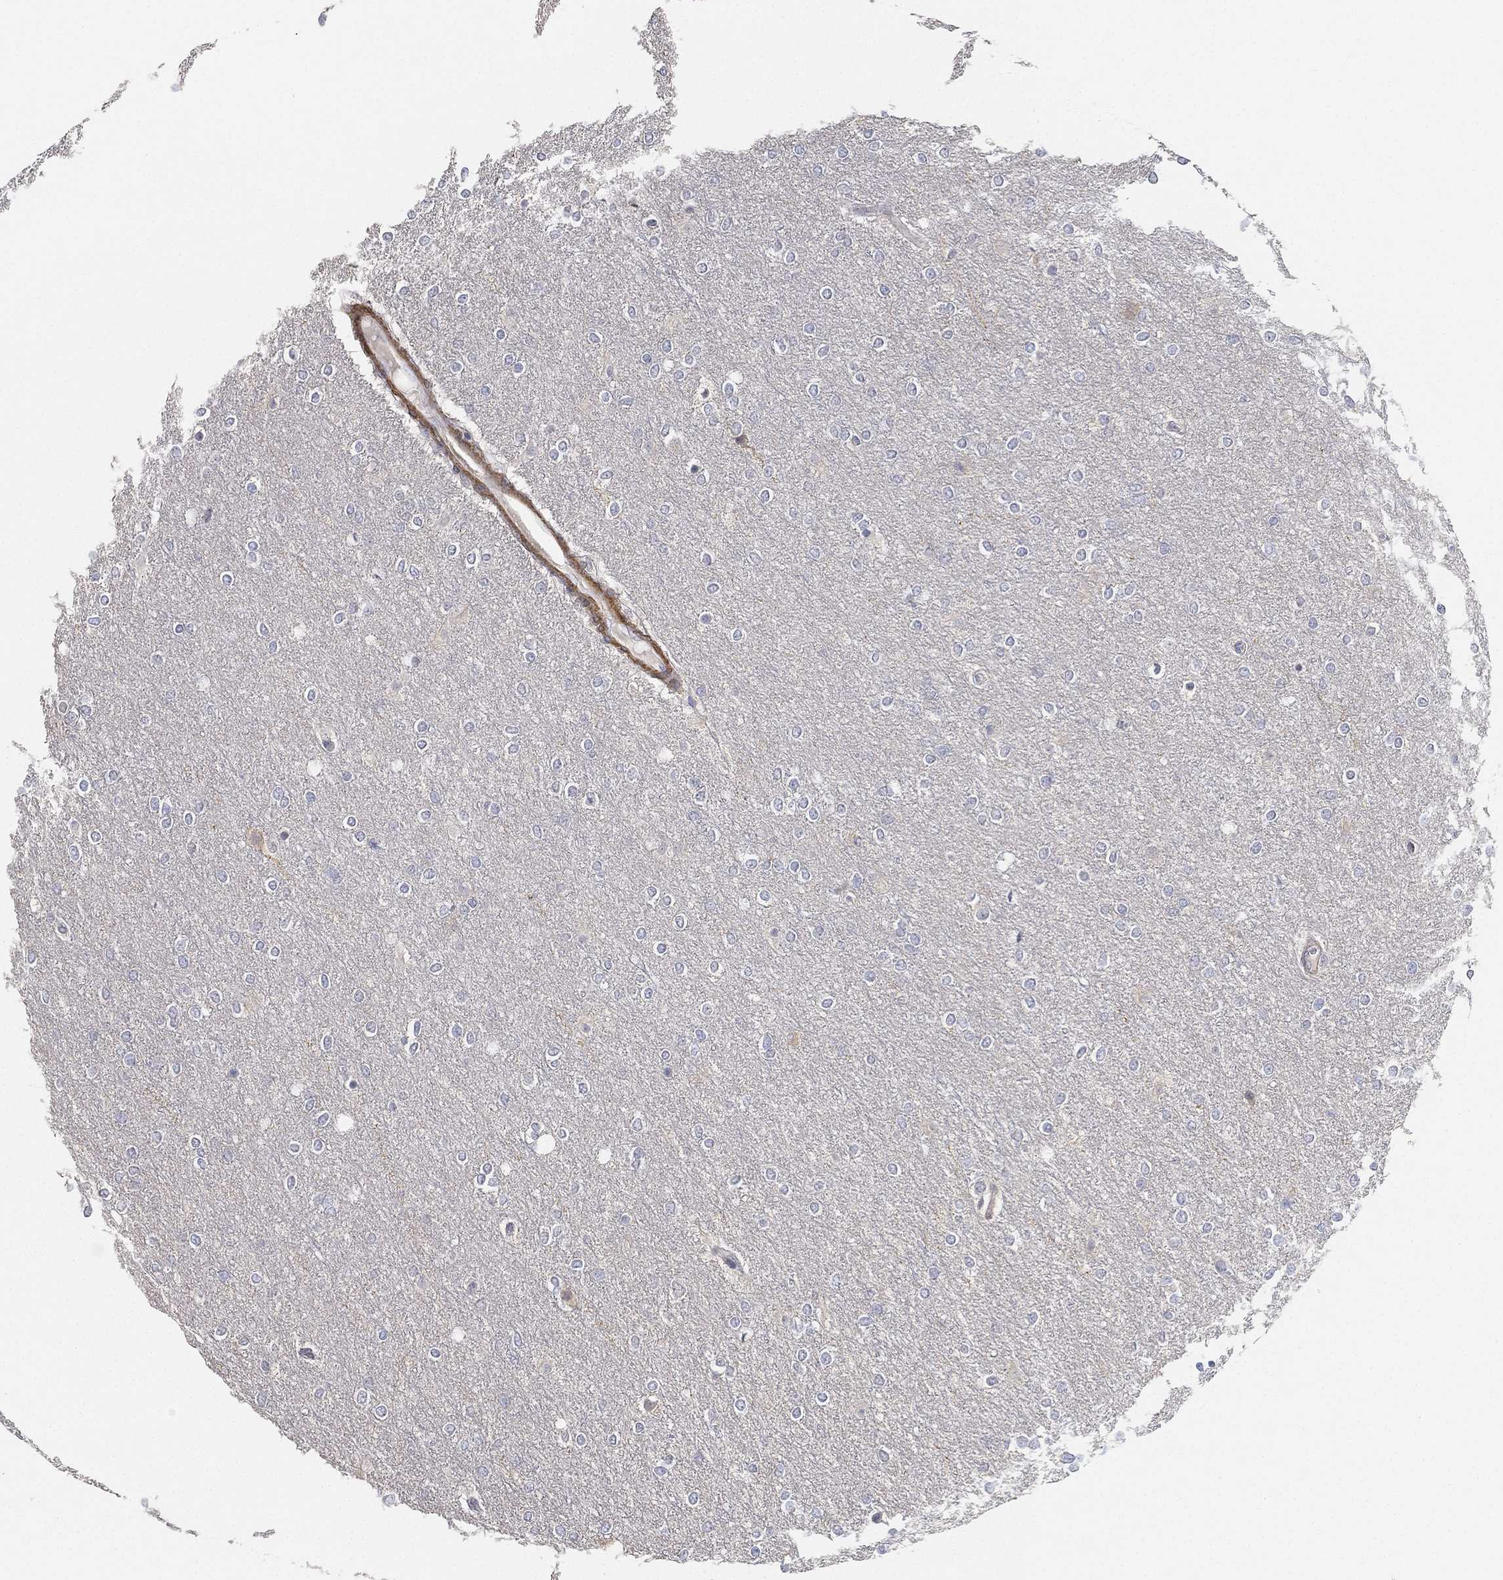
{"staining": {"intensity": "negative", "quantity": "none", "location": "none"}, "tissue": "glioma", "cell_type": "Tumor cells", "image_type": "cancer", "snomed": [{"axis": "morphology", "description": "Glioma, malignant, High grade"}, {"axis": "topography", "description": "Brain"}], "caption": "Immunohistochemical staining of high-grade glioma (malignant) shows no significant positivity in tumor cells.", "gene": "GPR61", "patient": {"sex": "female", "age": 61}}